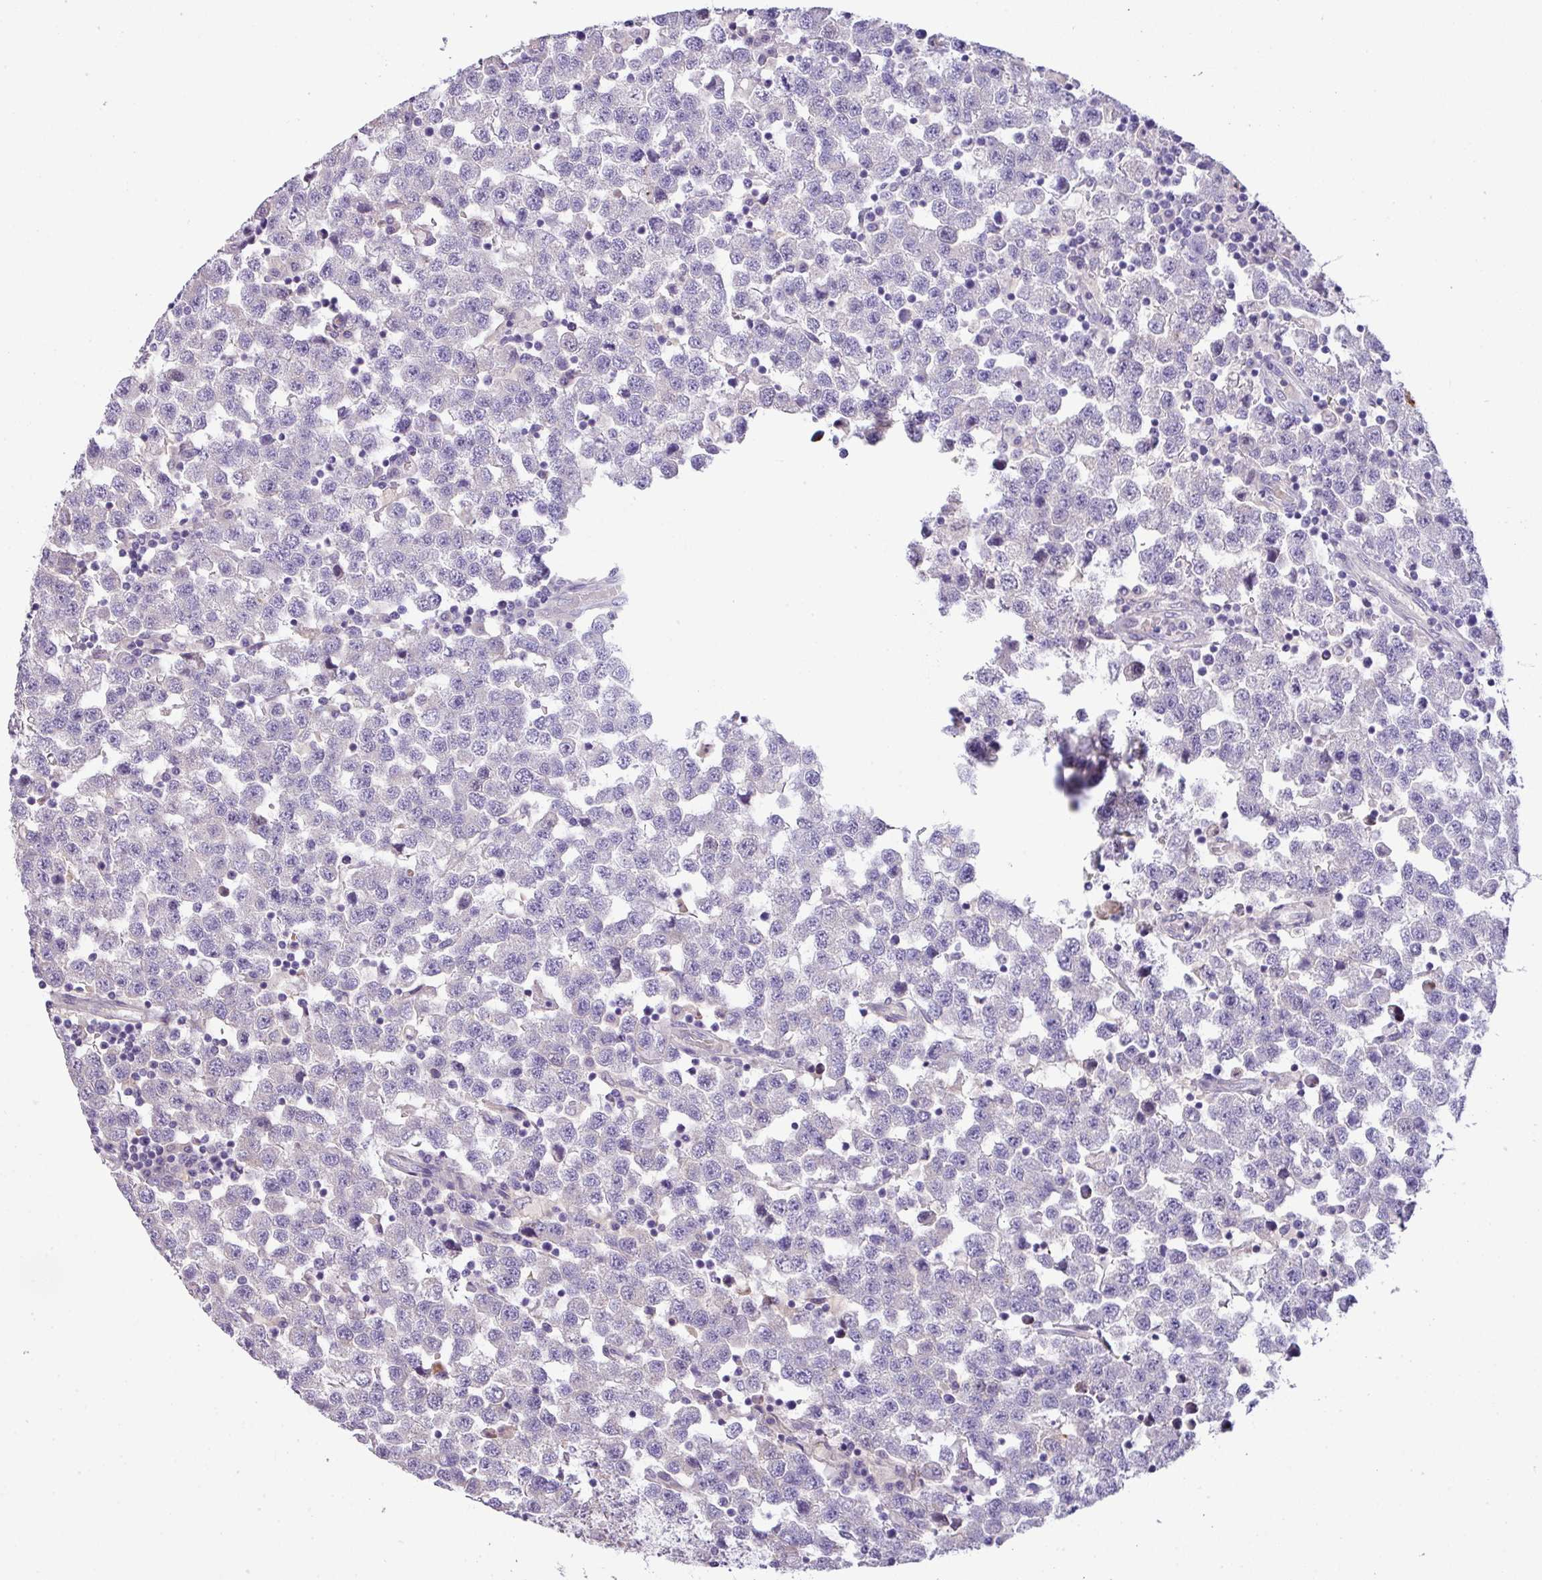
{"staining": {"intensity": "negative", "quantity": "none", "location": "none"}, "tissue": "testis cancer", "cell_type": "Tumor cells", "image_type": "cancer", "snomed": [{"axis": "morphology", "description": "Seminoma, NOS"}, {"axis": "topography", "description": "Testis"}], "caption": "Immunohistochemistry of testis cancer (seminoma) exhibits no expression in tumor cells.", "gene": "PIK3R5", "patient": {"sex": "male", "age": 34}}